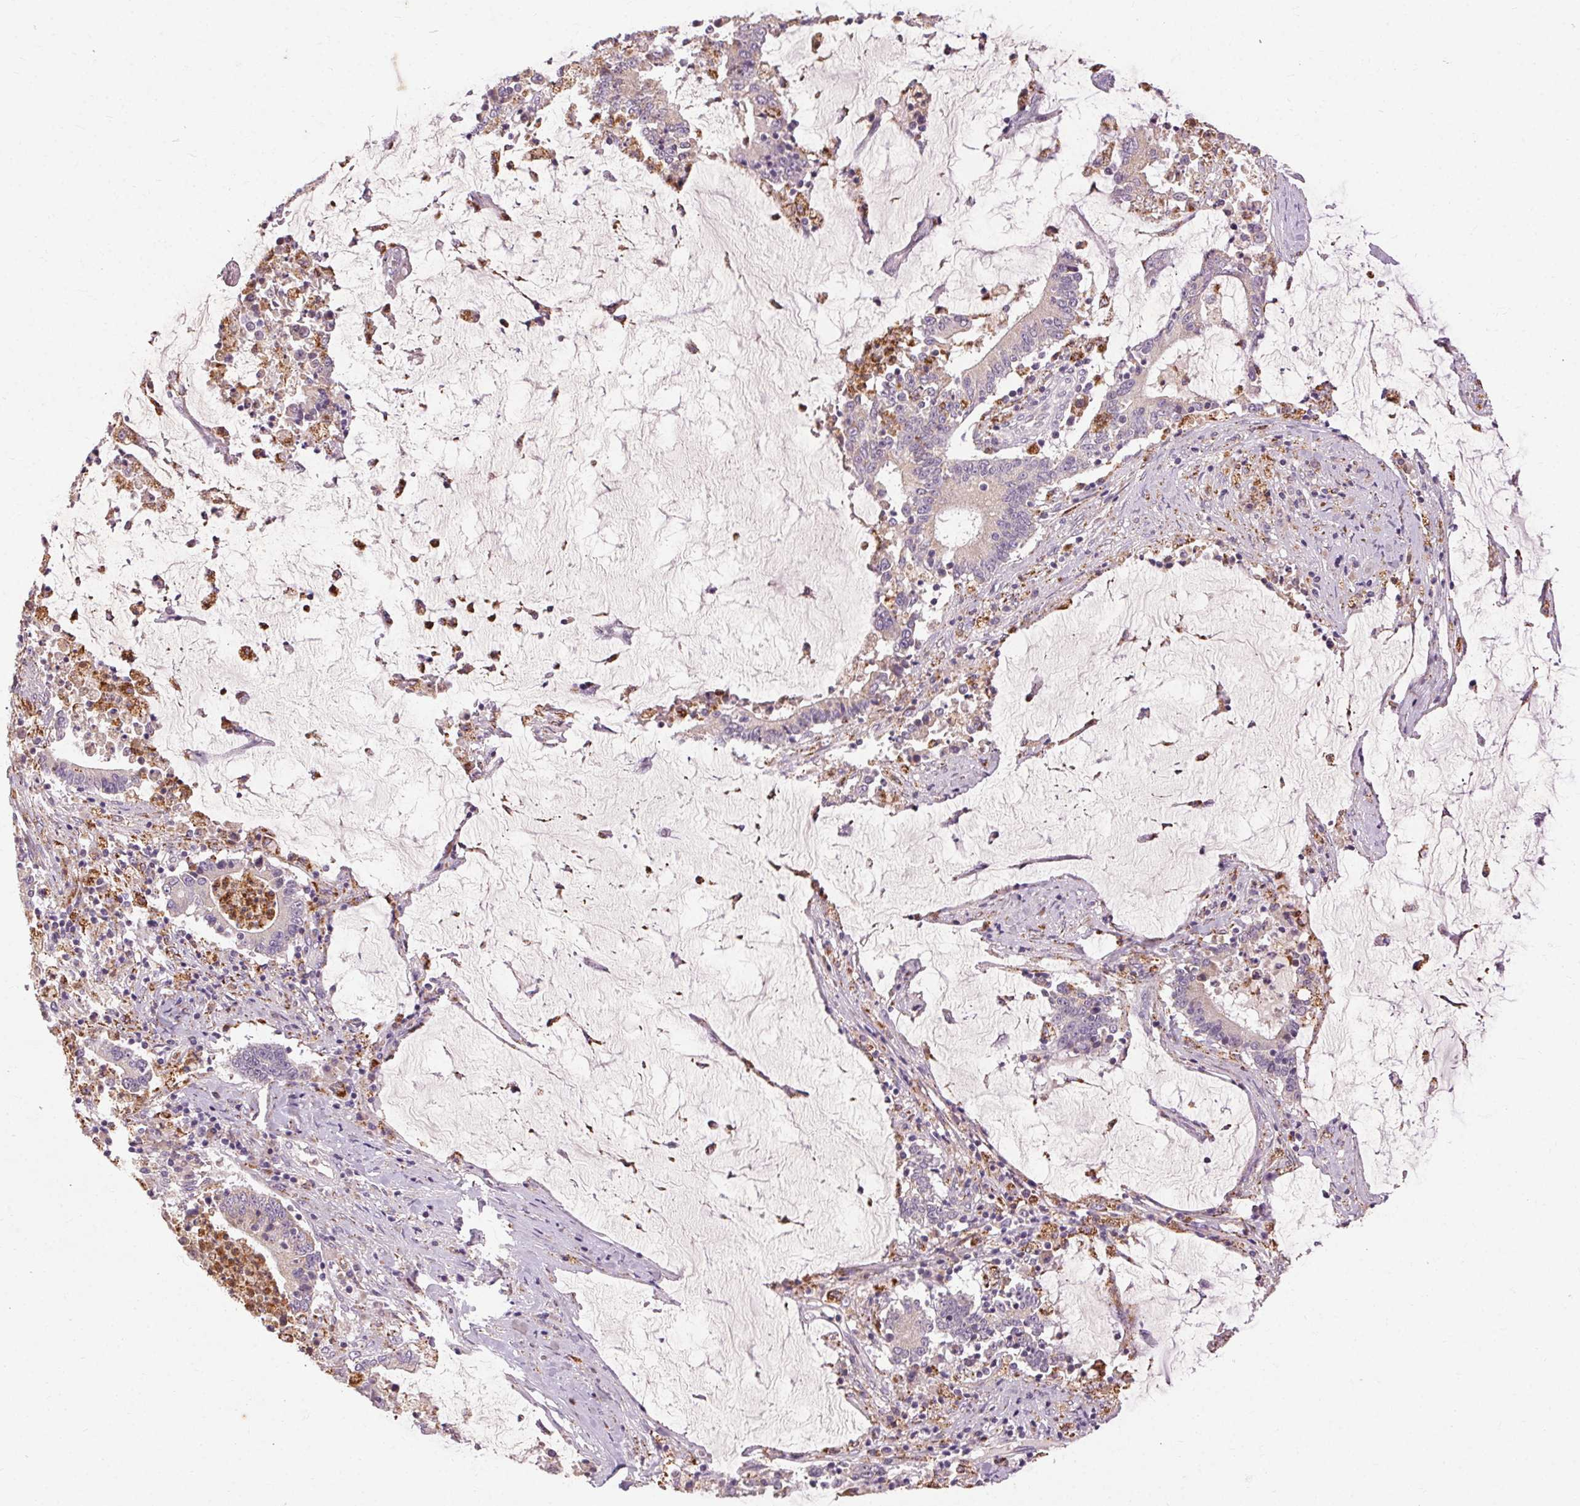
{"staining": {"intensity": "negative", "quantity": "none", "location": "none"}, "tissue": "stomach cancer", "cell_type": "Tumor cells", "image_type": "cancer", "snomed": [{"axis": "morphology", "description": "Adenocarcinoma, NOS"}, {"axis": "topography", "description": "Stomach, upper"}], "caption": "Immunohistochemistry (IHC) histopathology image of stomach cancer (adenocarcinoma) stained for a protein (brown), which demonstrates no expression in tumor cells.", "gene": "REP15", "patient": {"sex": "male", "age": 68}}